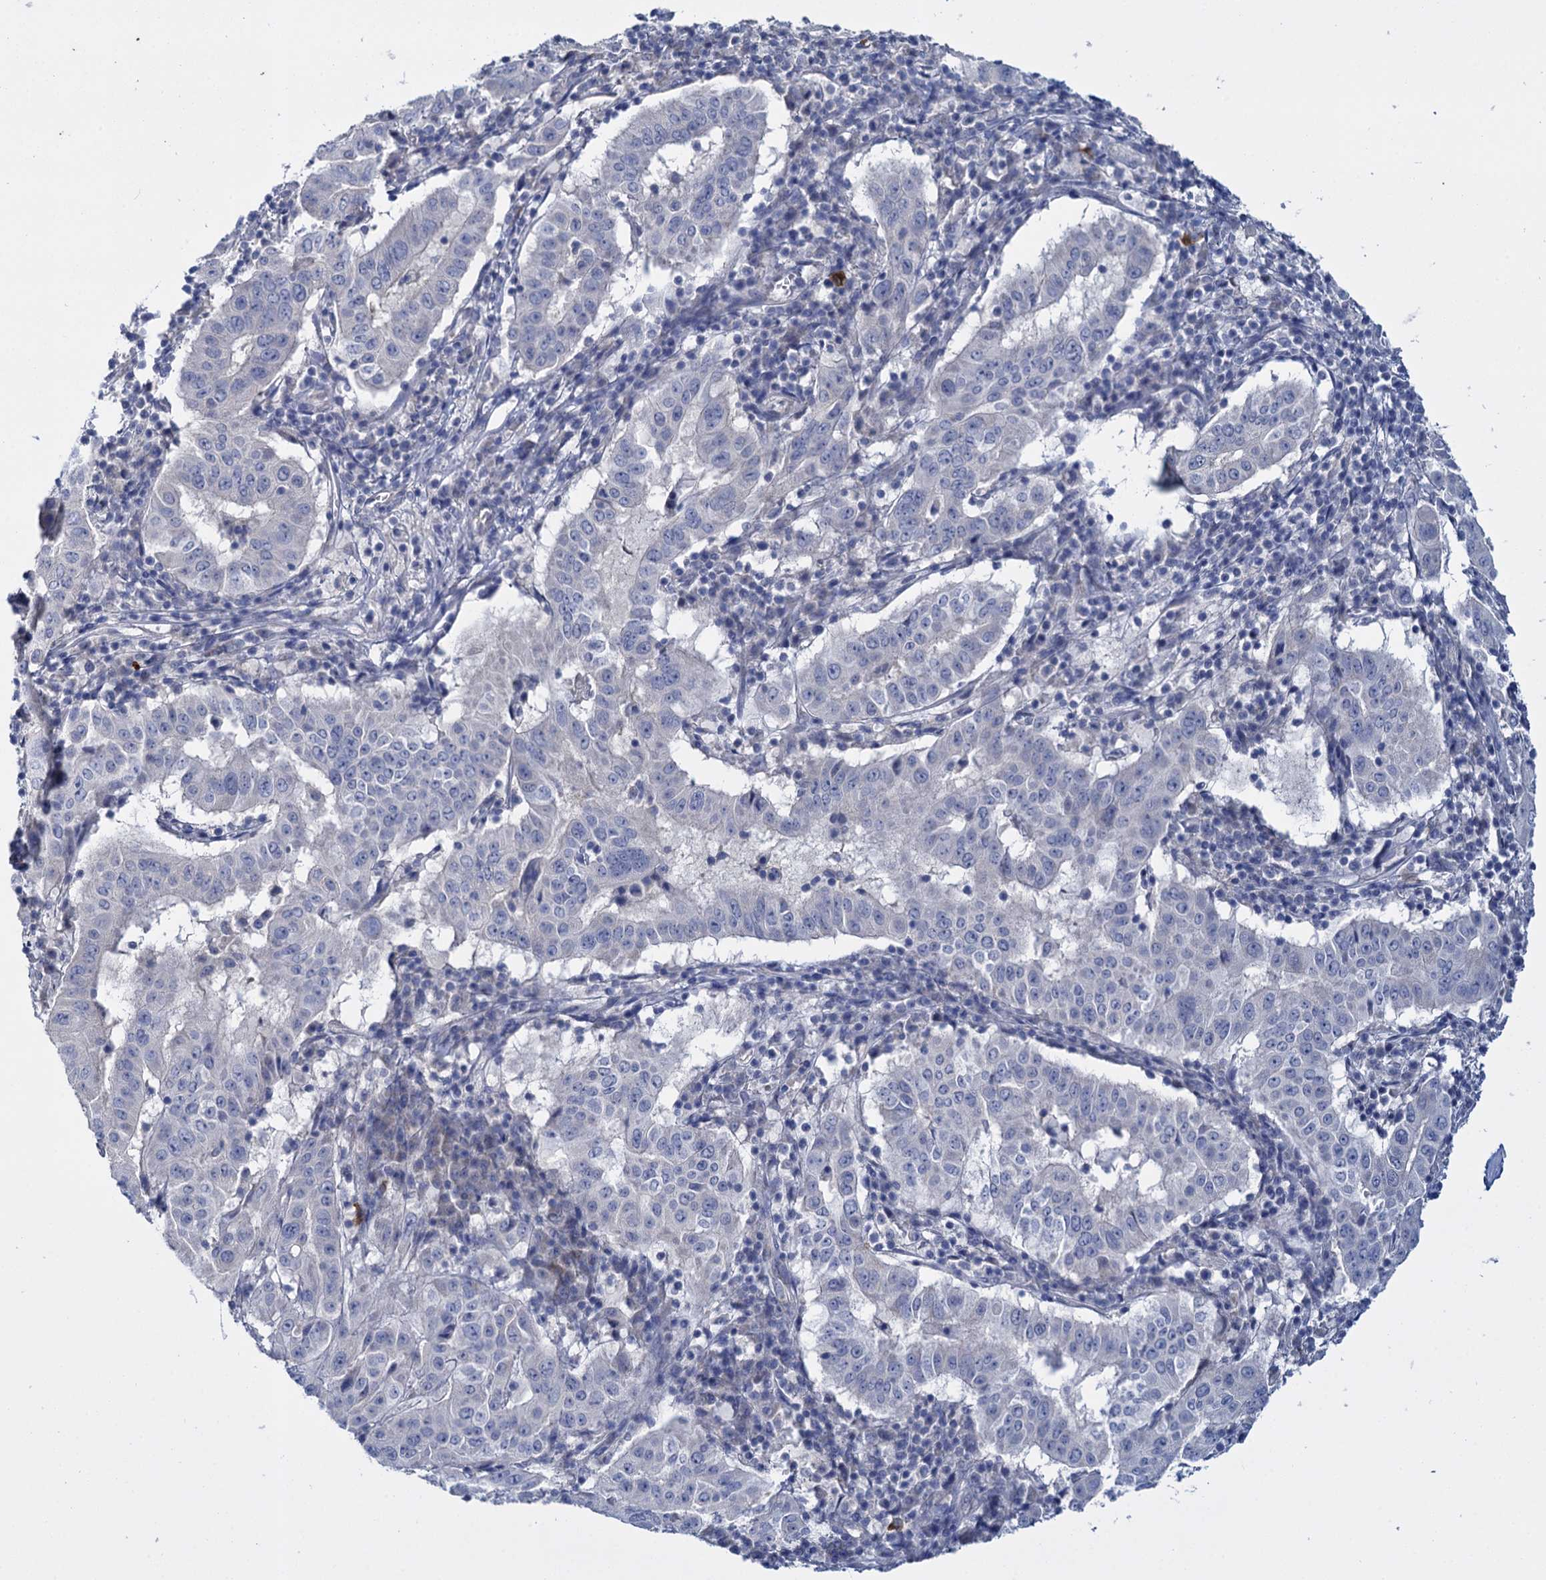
{"staining": {"intensity": "negative", "quantity": "none", "location": "none"}, "tissue": "pancreatic cancer", "cell_type": "Tumor cells", "image_type": "cancer", "snomed": [{"axis": "morphology", "description": "Adenocarcinoma, NOS"}, {"axis": "topography", "description": "Pancreas"}], "caption": "Tumor cells show no significant protein positivity in pancreatic adenocarcinoma.", "gene": "GSTM2", "patient": {"sex": "male", "age": 63}}